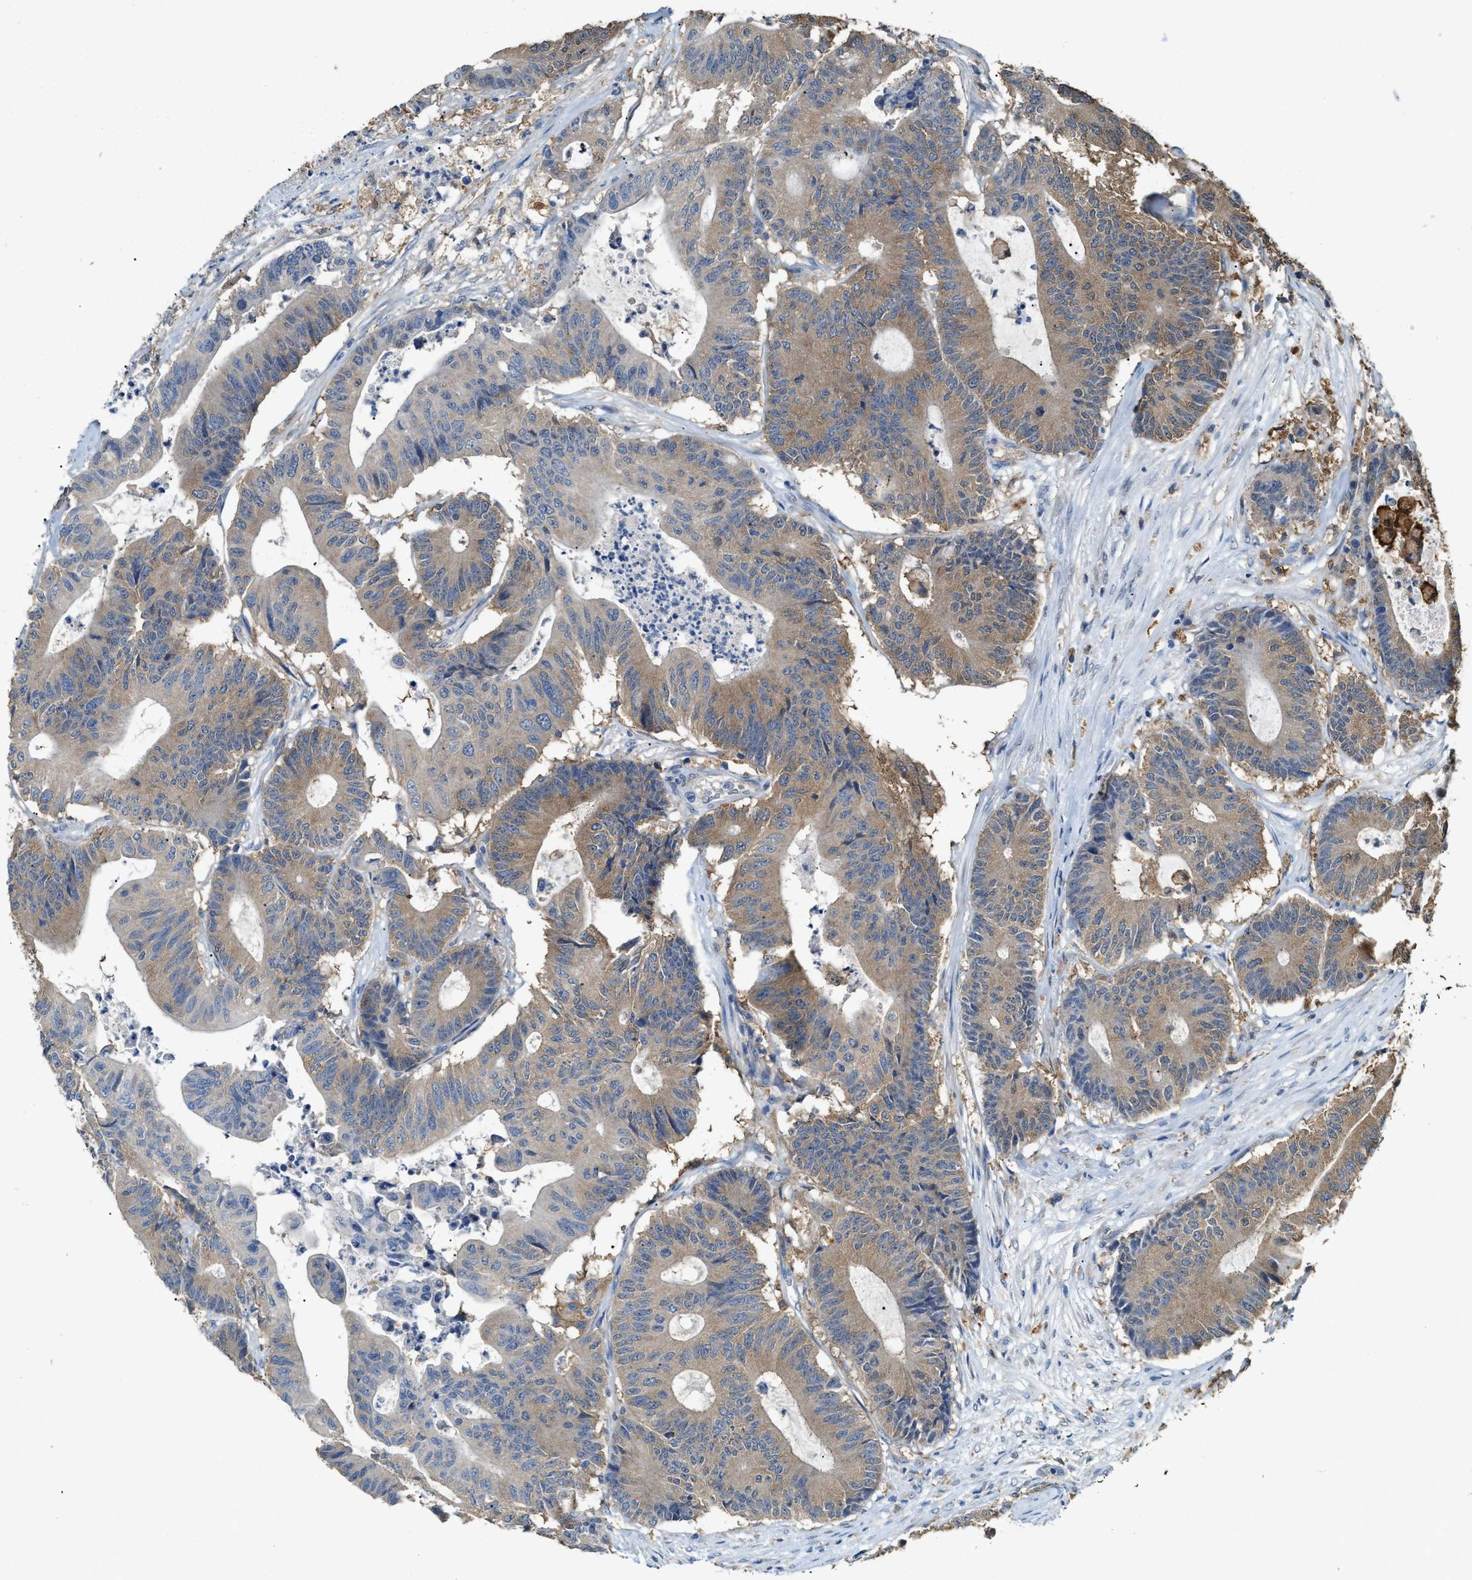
{"staining": {"intensity": "moderate", "quantity": "25%-75%", "location": "cytoplasmic/membranous"}, "tissue": "colorectal cancer", "cell_type": "Tumor cells", "image_type": "cancer", "snomed": [{"axis": "morphology", "description": "Adenocarcinoma, NOS"}, {"axis": "topography", "description": "Colon"}], "caption": "A brown stain labels moderate cytoplasmic/membranous staining of a protein in colorectal cancer tumor cells.", "gene": "GCN1", "patient": {"sex": "female", "age": 84}}